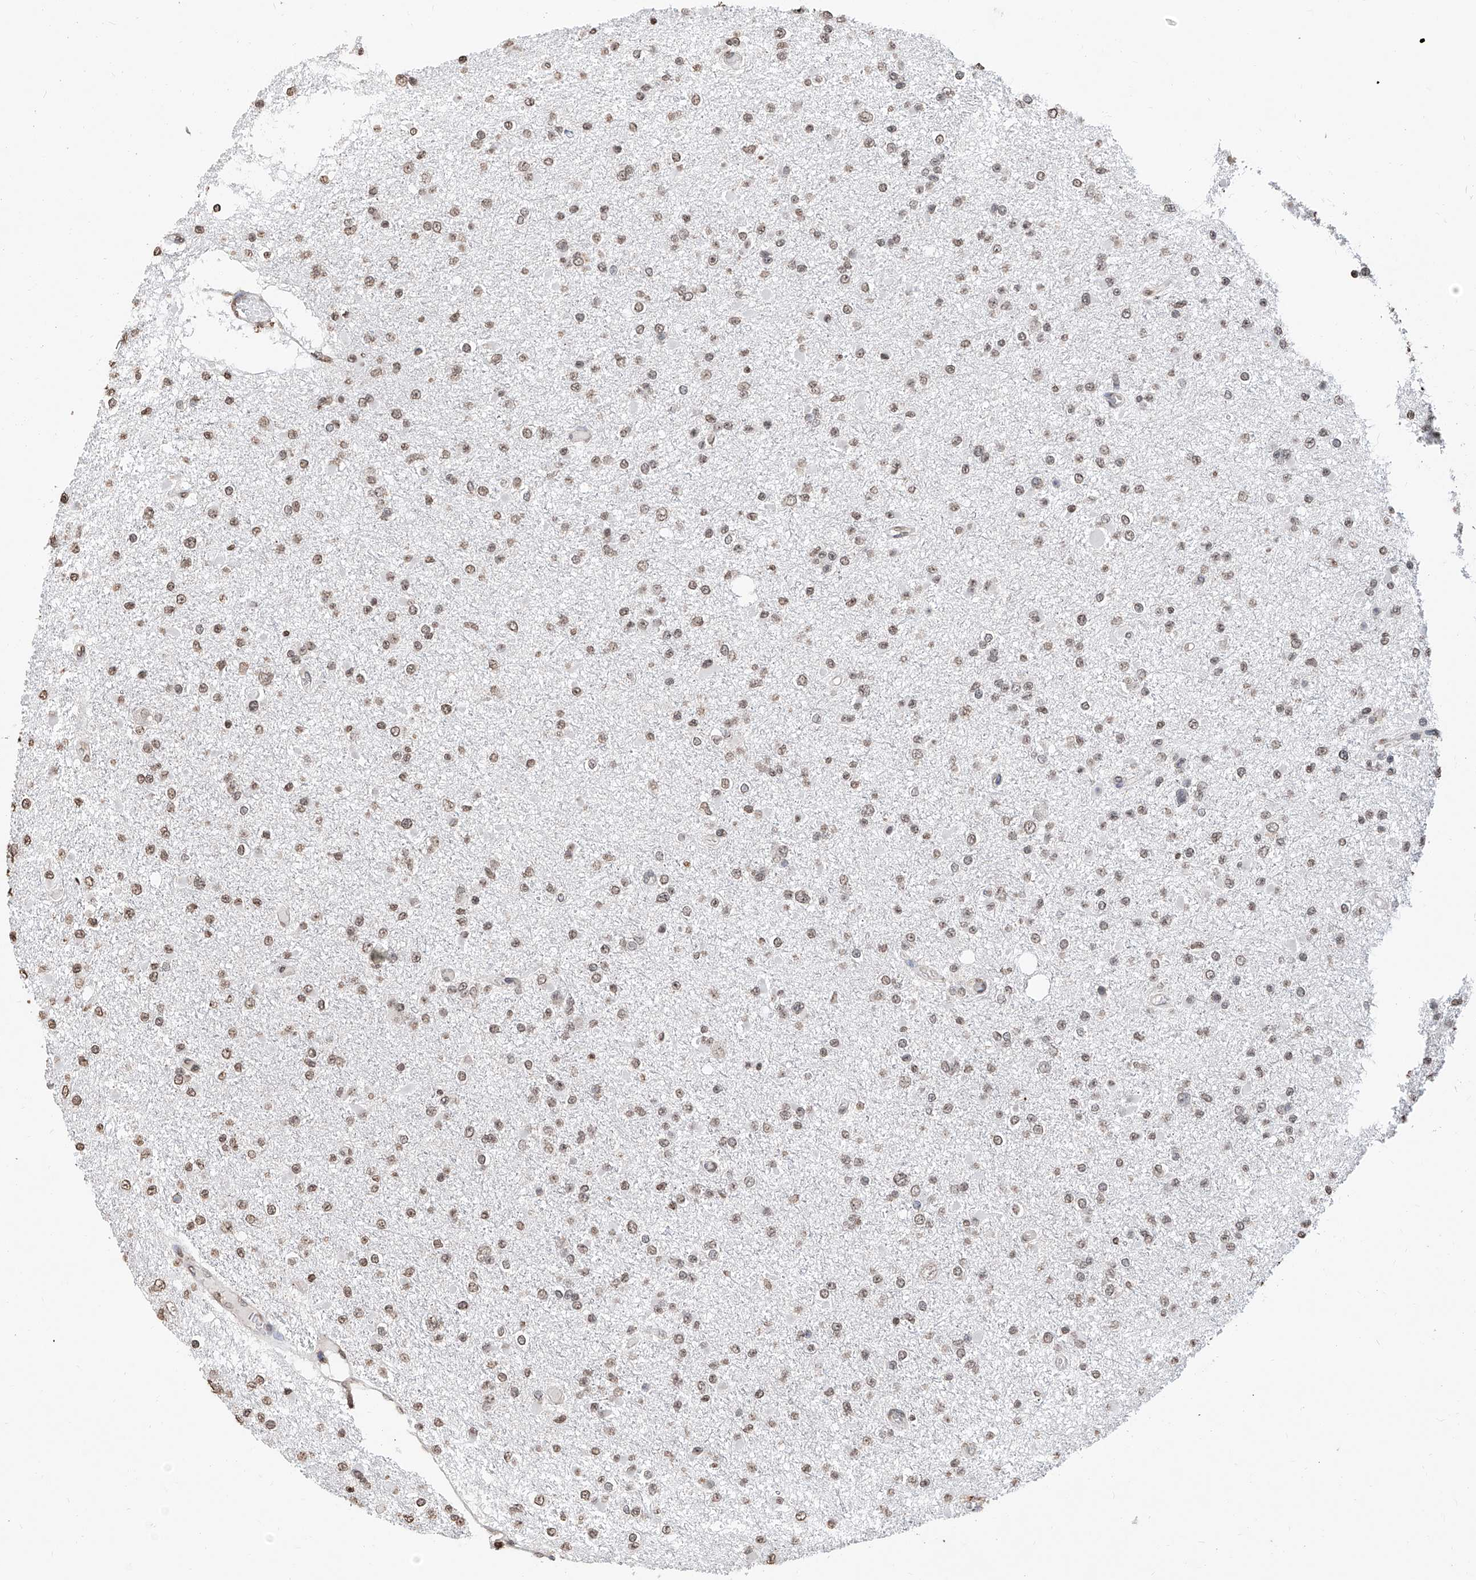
{"staining": {"intensity": "weak", "quantity": ">75%", "location": "nuclear"}, "tissue": "glioma", "cell_type": "Tumor cells", "image_type": "cancer", "snomed": [{"axis": "morphology", "description": "Glioma, malignant, Low grade"}, {"axis": "topography", "description": "Brain"}], "caption": "There is low levels of weak nuclear staining in tumor cells of malignant glioma (low-grade), as demonstrated by immunohistochemical staining (brown color).", "gene": "RP9", "patient": {"sex": "female", "age": 22}}